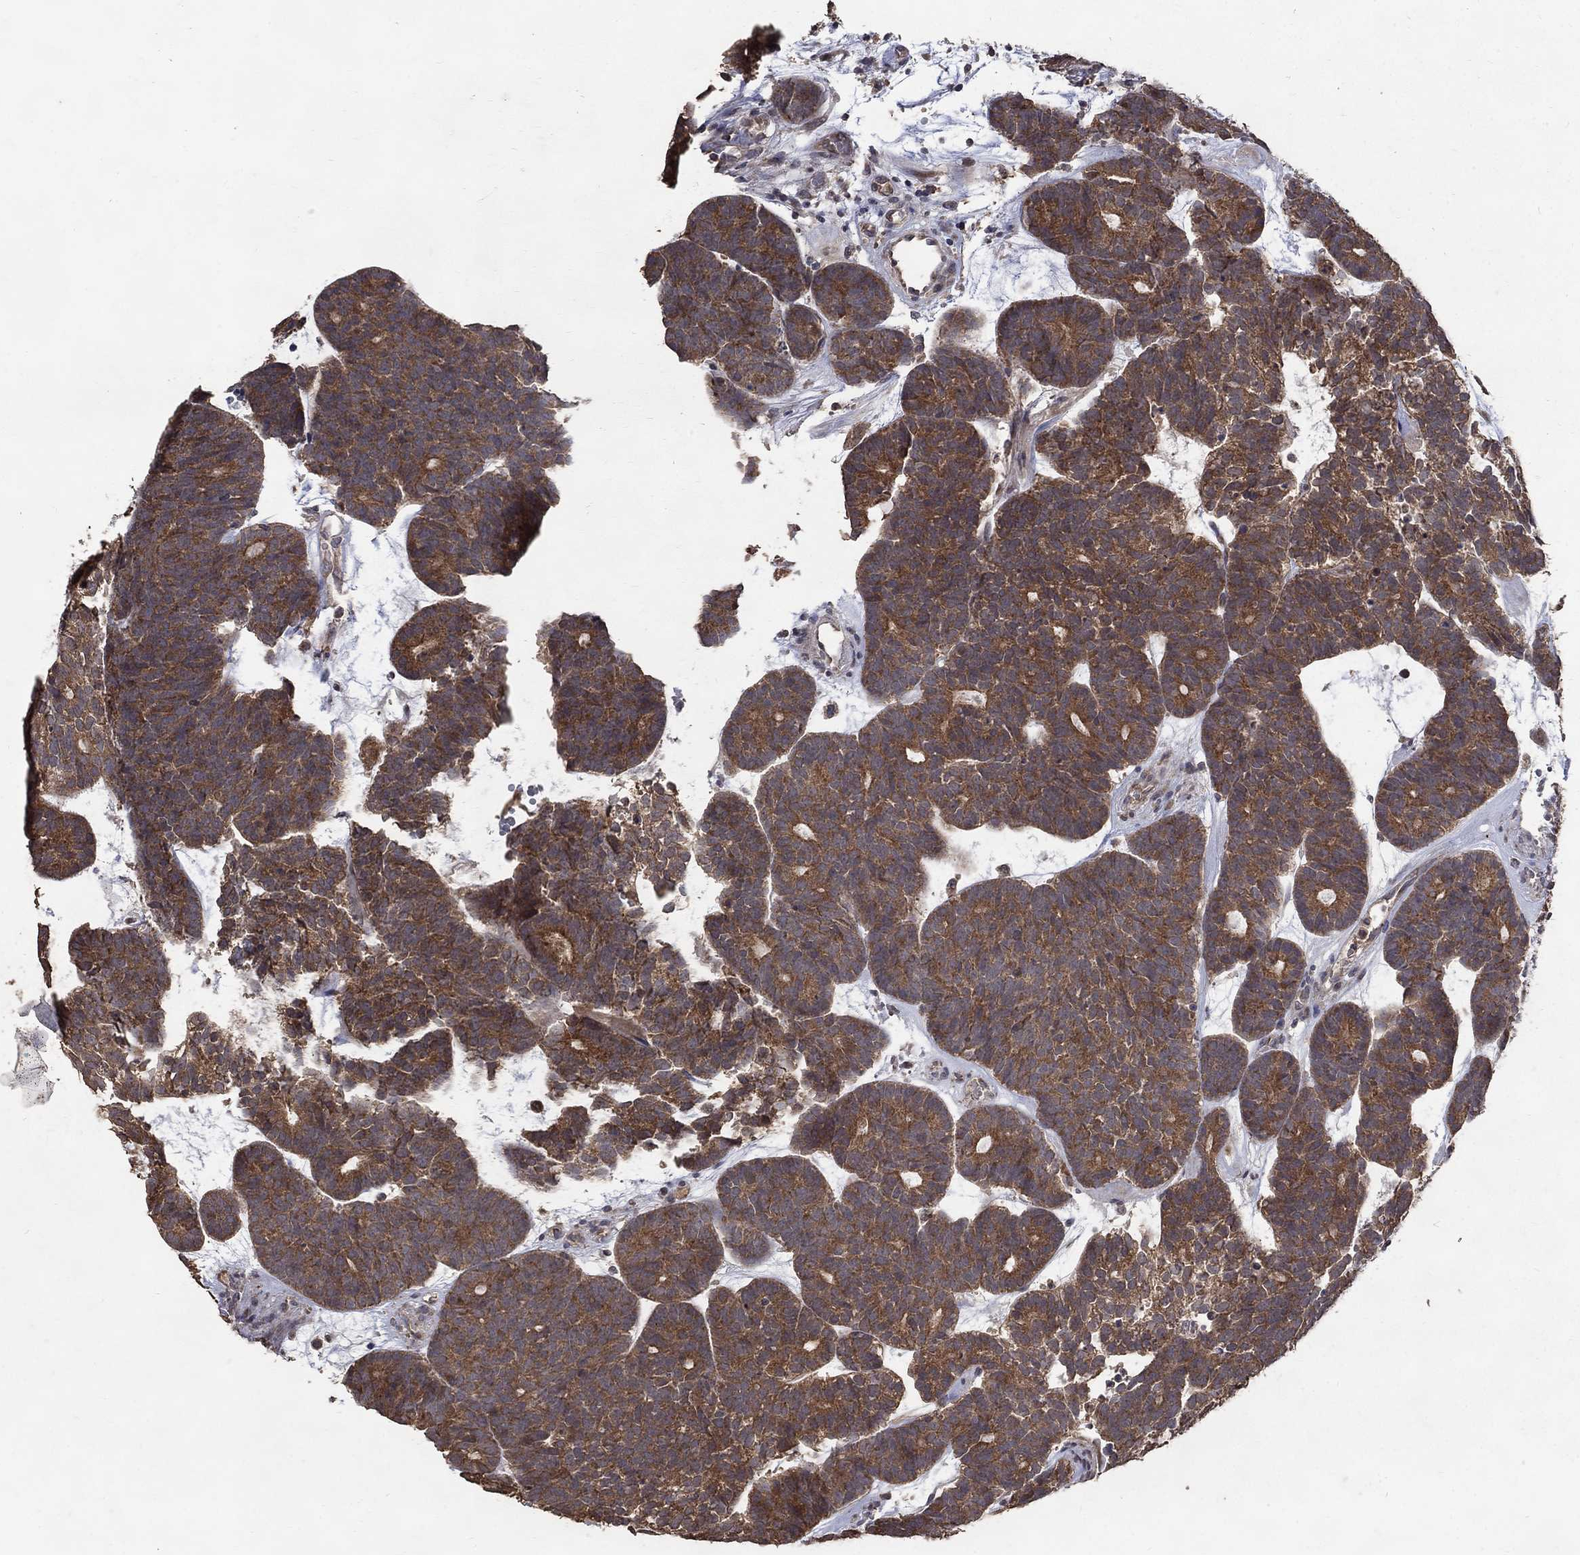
{"staining": {"intensity": "strong", "quantity": ">75%", "location": "cytoplasmic/membranous"}, "tissue": "head and neck cancer", "cell_type": "Tumor cells", "image_type": "cancer", "snomed": [{"axis": "morphology", "description": "Adenocarcinoma, NOS"}, {"axis": "topography", "description": "Head-Neck"}], "caption": "Immunohistochemical staining of head and neck adenocarcinoma exhibits strong cytoplasmic/membranous protein positivity in approximately >75% of tumor cells.", "gene": "C17orf75", "patient": {"sex": "female", "age": 81}}